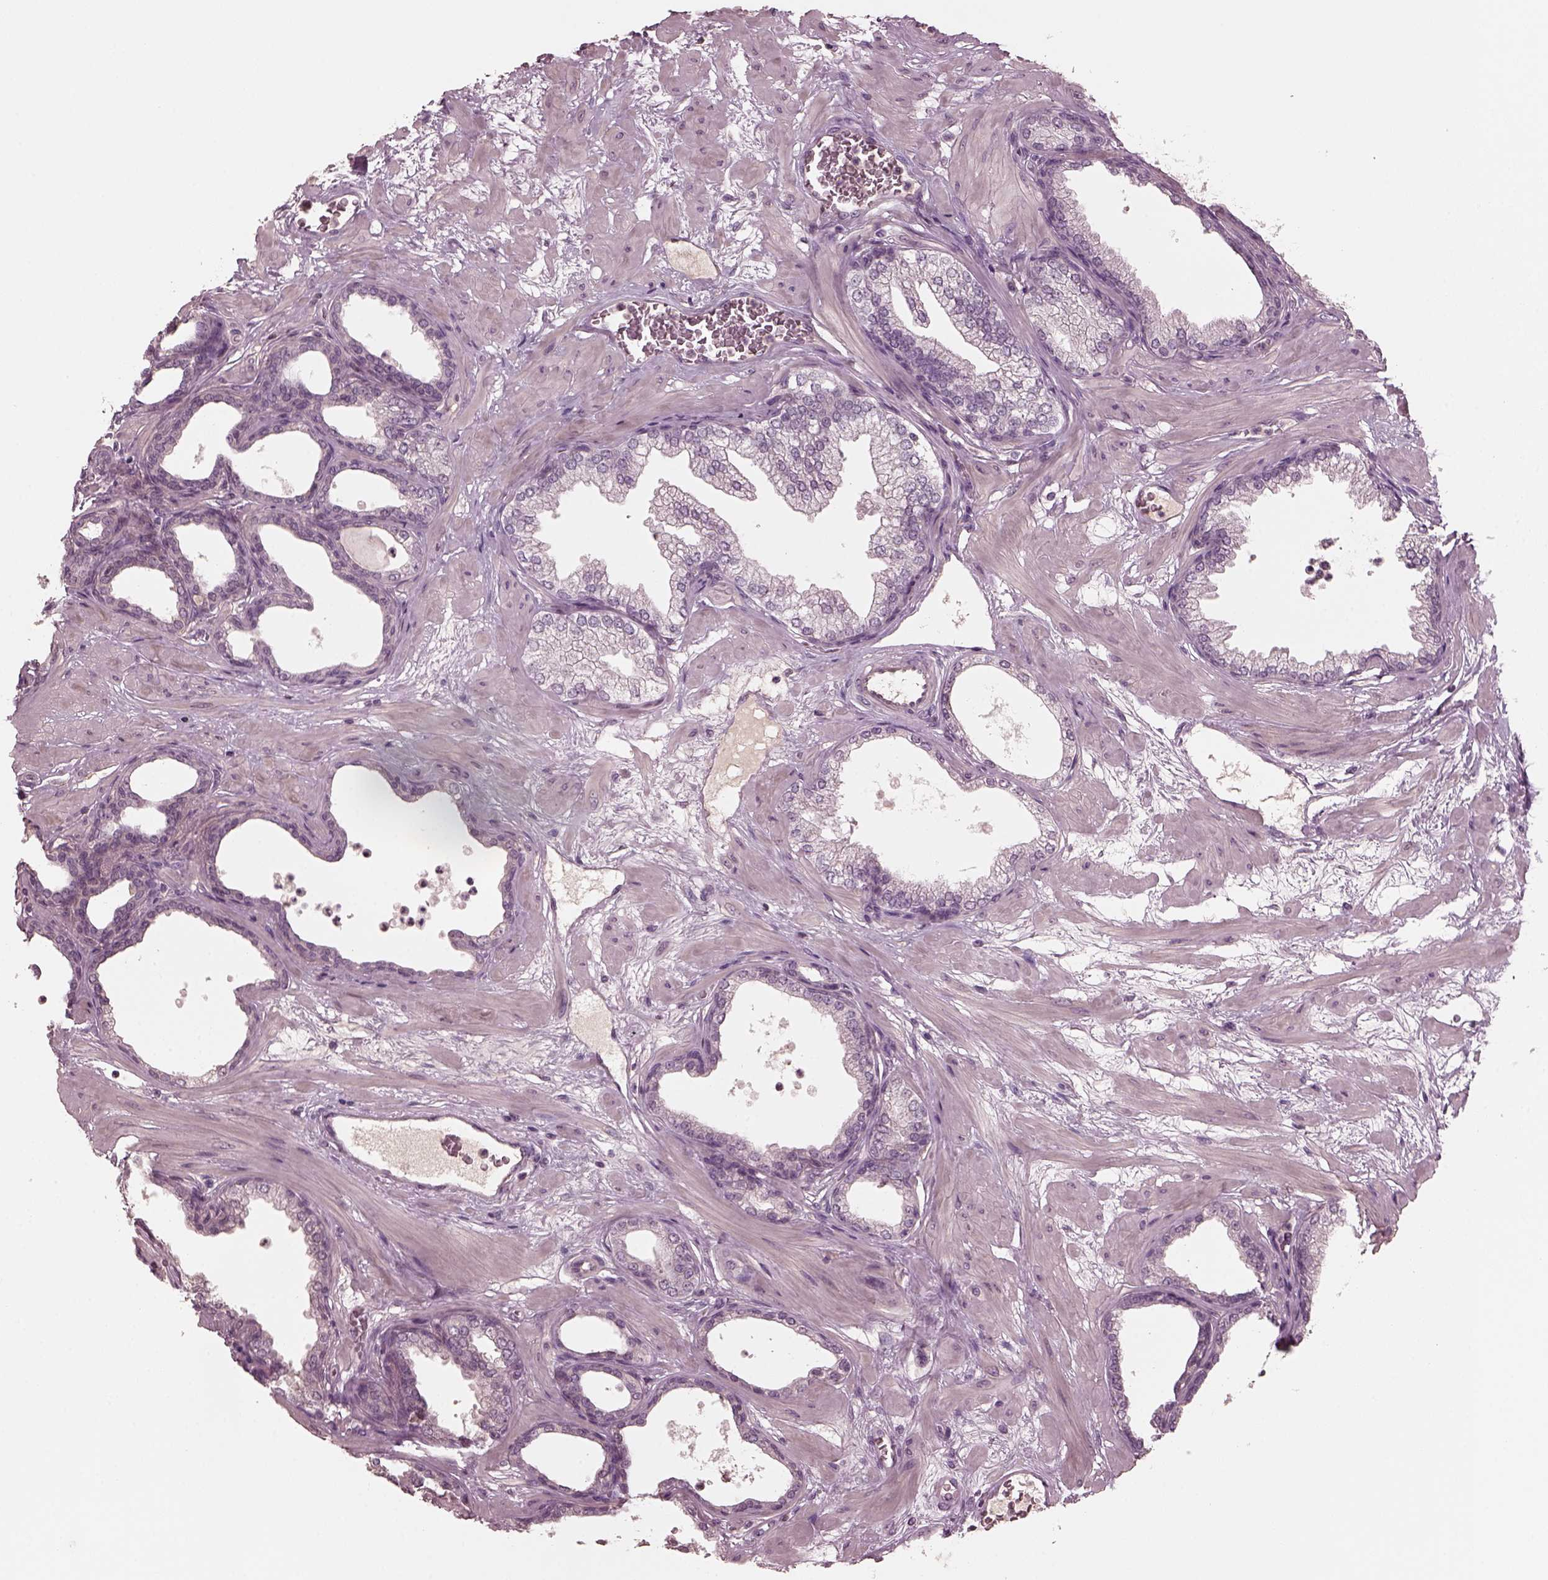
{"staining": {"intensity": "negative", "quantity": "none", "location": "none"}, "tissue": "prostate", "cell_type": "Glandular cells", "image_type": "normal", "snomed": [{"axis": "morphology", "description": "Normal tissue, NOS"}, {"axis": "topography", "description": "Prostate"}], "caption": "Immunohistochemical staining of unremarkable human prostate reveals no significant staining in glandular cells. Nuclei are stained in blue.", "gene": "PORCN", "patient": {"sex": "male", "age": 37}}